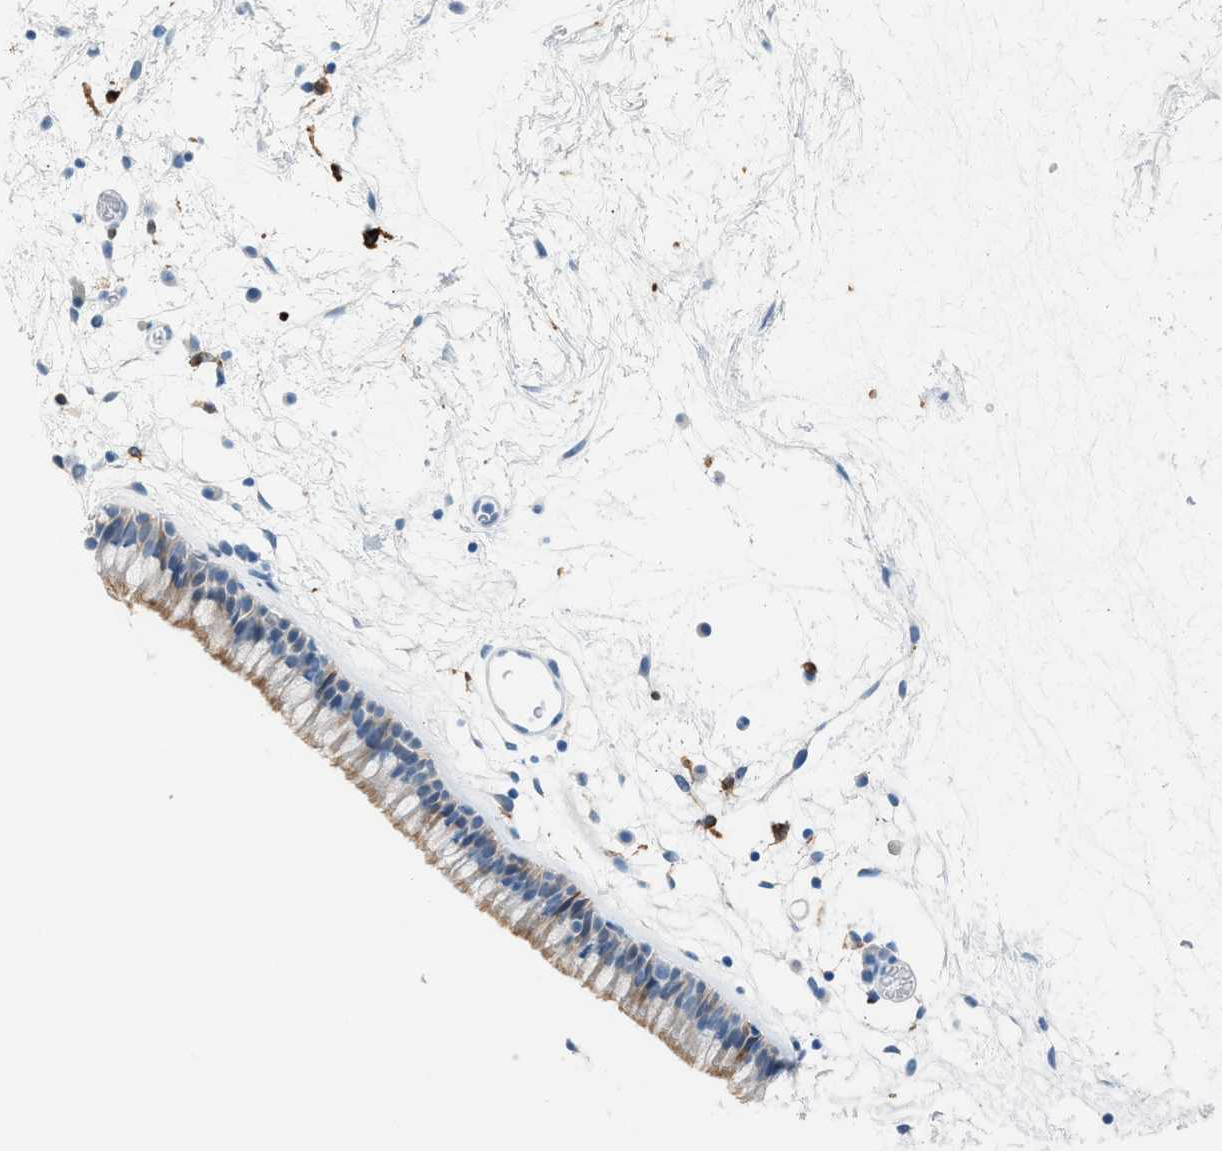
{"staining": {"intensity": "weak", "quantity": "25%-75%", "location": "cytoplasmic/membranous"}, "tissue": "nasopharynx", "cell_type": "Respiratory epithelial cells", "image_type": "normal", "snomed": [{"axis": "morphology", "description": "Normal tissue, NOS"}, {"axis": "morphology", "description": "Inflammation, NOS"}, {"axis": "topography", "description": "Nasopharynx"}], "caption": "High-power microscopy captured an immunohistochemistry (IHC) image of unremarkable nasopharynx, revealing weak cytoplasmic/membranous positivity in approximately 25%-75% of respiratory epithelial cells. The protein is stained brown, and the nuclei are stained in blue (DAB (3,3'-diaminobenzidine) IHC with brightfield microscopy, high magnification).", "gene": "CLEC10A", "patient": {"sex": "male", "age": 48}}